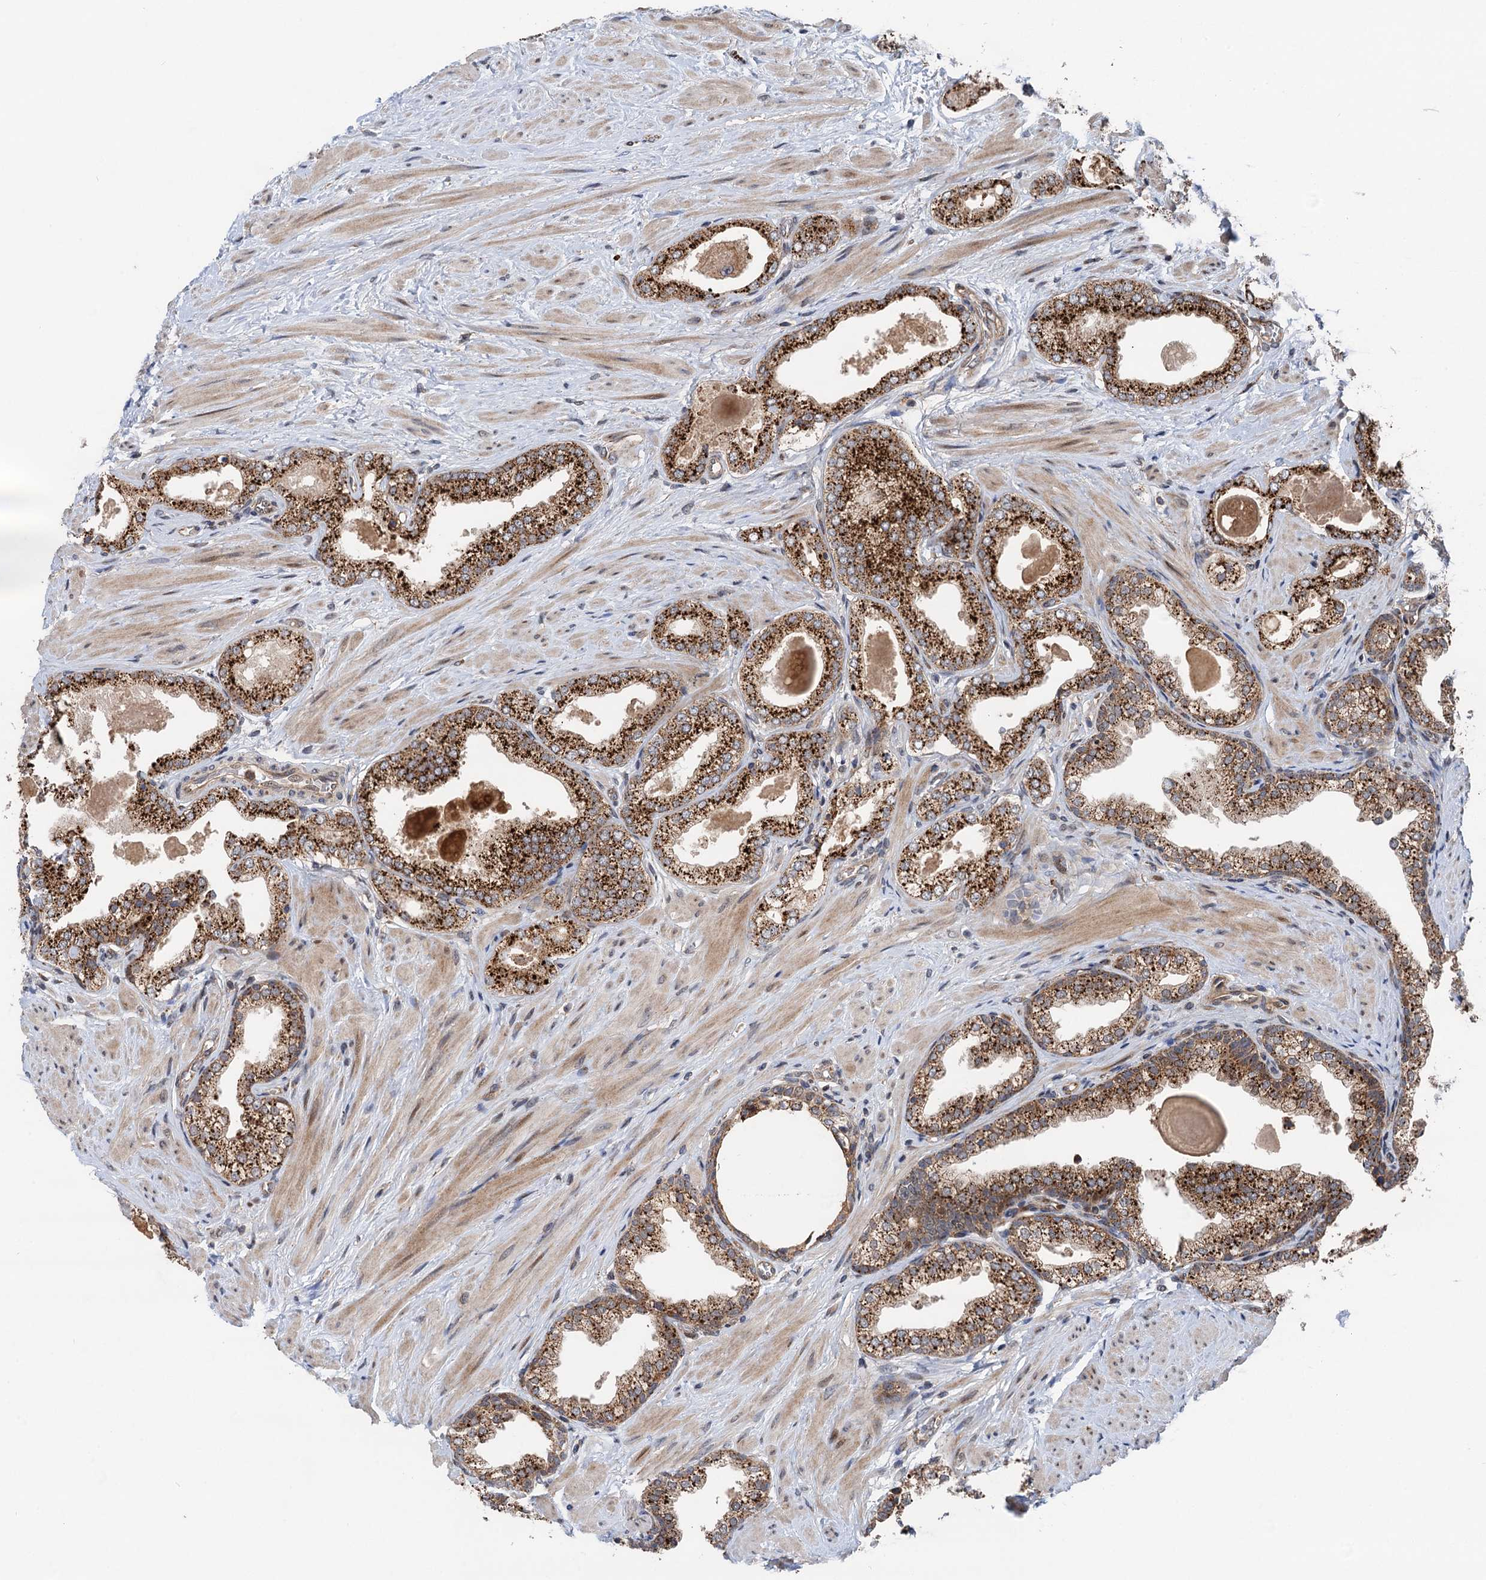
{"staining": {"intensity": "strong", "quantity": "25%-75%", "location": "cytoplasmic/membranous"}, "tissue": "prostate", "cell_type": "Glandular cells", "image_type": "normal", "snomed": [{"axis": "morphology", "description": "Normal tissue, NOS"}, {"axis": "topography", "description": "Prostate"}], "caption": "A brown stain shows strong cytoplasmic/membranous expression of a protein in glandular cells of unremarkable prostate.", "gene": "NLRP10", "patient": {"sex": "male", "age": 48}}